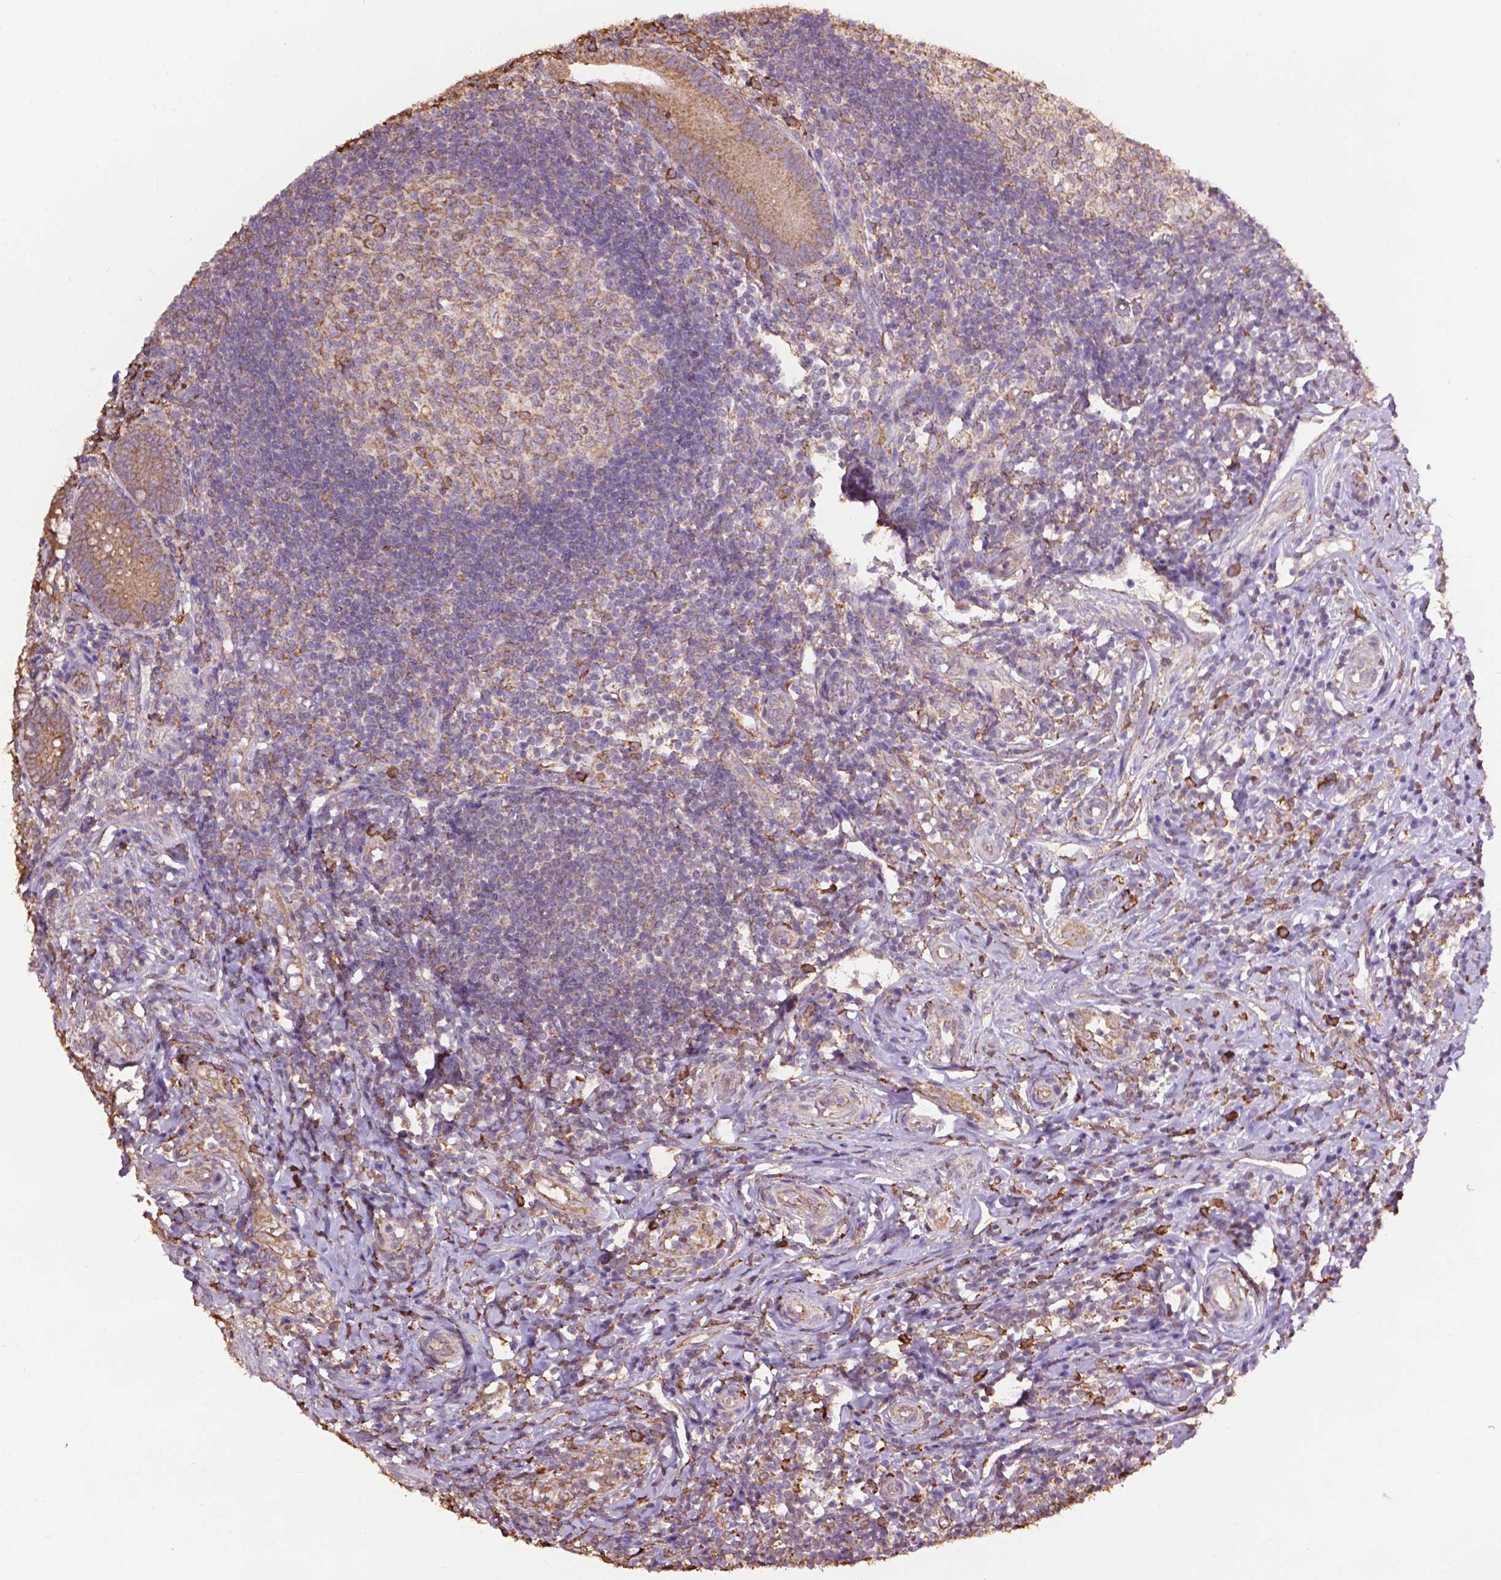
{"staining": {"intensity": "moderate", "quantity": ">75%", "location": "cytoplasmic/membranous"}, "tissue": "appendix", "cell_type": "Glandular cells", "image_type": "normal", "snomed": [{"axis": "morphology", "description": "Normal tissue, NOS"}, {"axis": "morphology", "description": "Inflammation, NOS"}, {"axis": "topography", "description": "Appendix"}], "caption": "Immunohistochemical staining of normal appendix reveals >75% levels of moderate cytoplasmic/membranous protein expression in approximately >75% of glandular cells. (Stains: DAB in brown, nuclei in blue, Microscopy: brightfield microscopy at high magnification).", "gene": "PPP2R5E", "patient": {"sex": "male", "age": 16}}